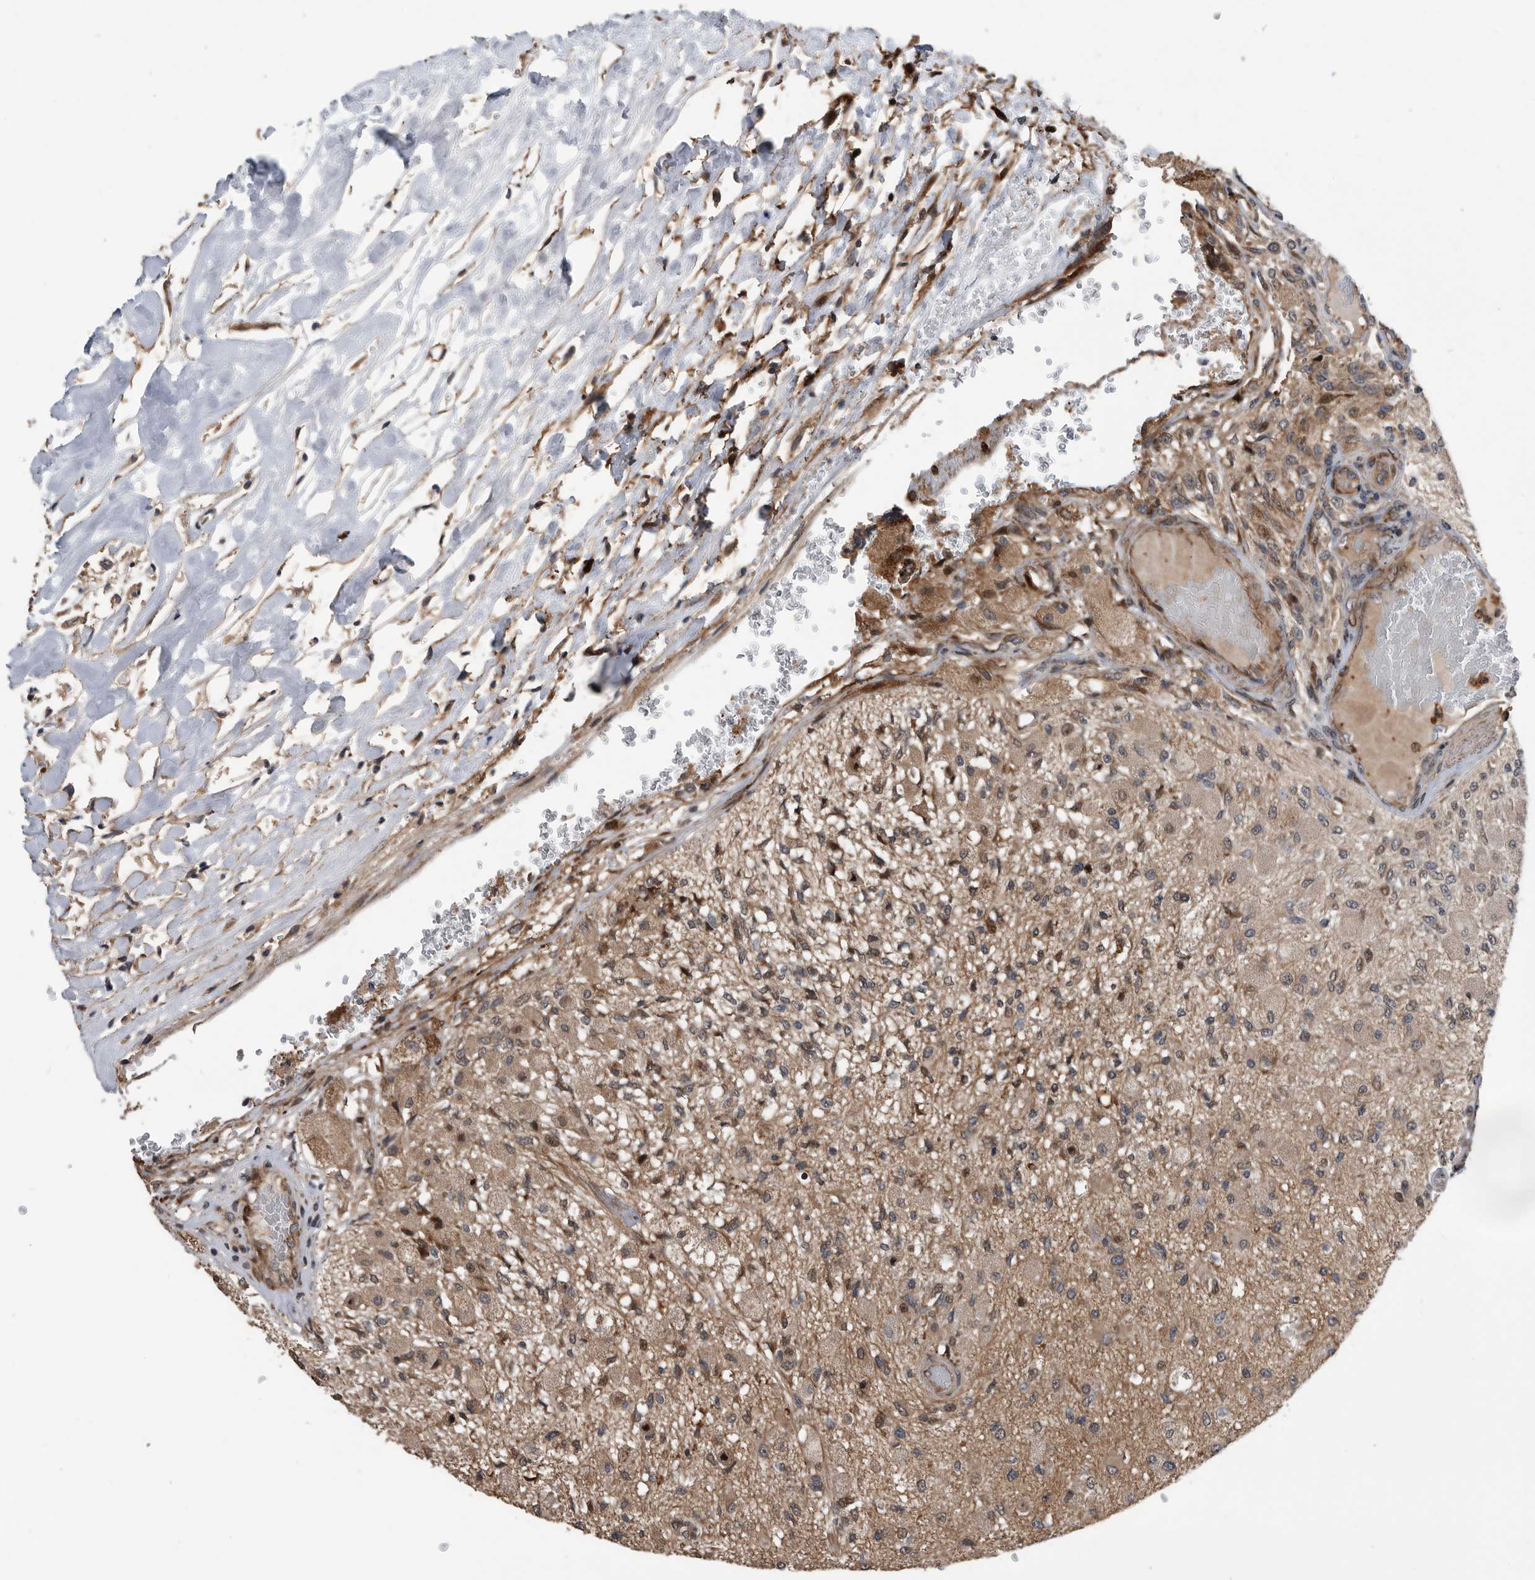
{"staining": {"intensity": "weak", "quantity": "25%-75%", "location": "cytoplasmic/membranous"}, "tissue": "glioma", "cell_type": "Tumor cells", "image_type": "cancer", "snomed": [{"axis": "morphology", "description": "Normal tissue, NOS"}, {"axis": "morphology", "description": "Glioma, malignant, High grade"}, {"axis": "topography", "description": "Cerebral cortex"}], "caption": "About 25%-75% of tumor cells in human glioma show weak cytoplasmic/membranous protein staining as visualized by brown immunohistochemical staining.", "gene": "SERINC2", "patient": {"sex": "male", "age": 77}}